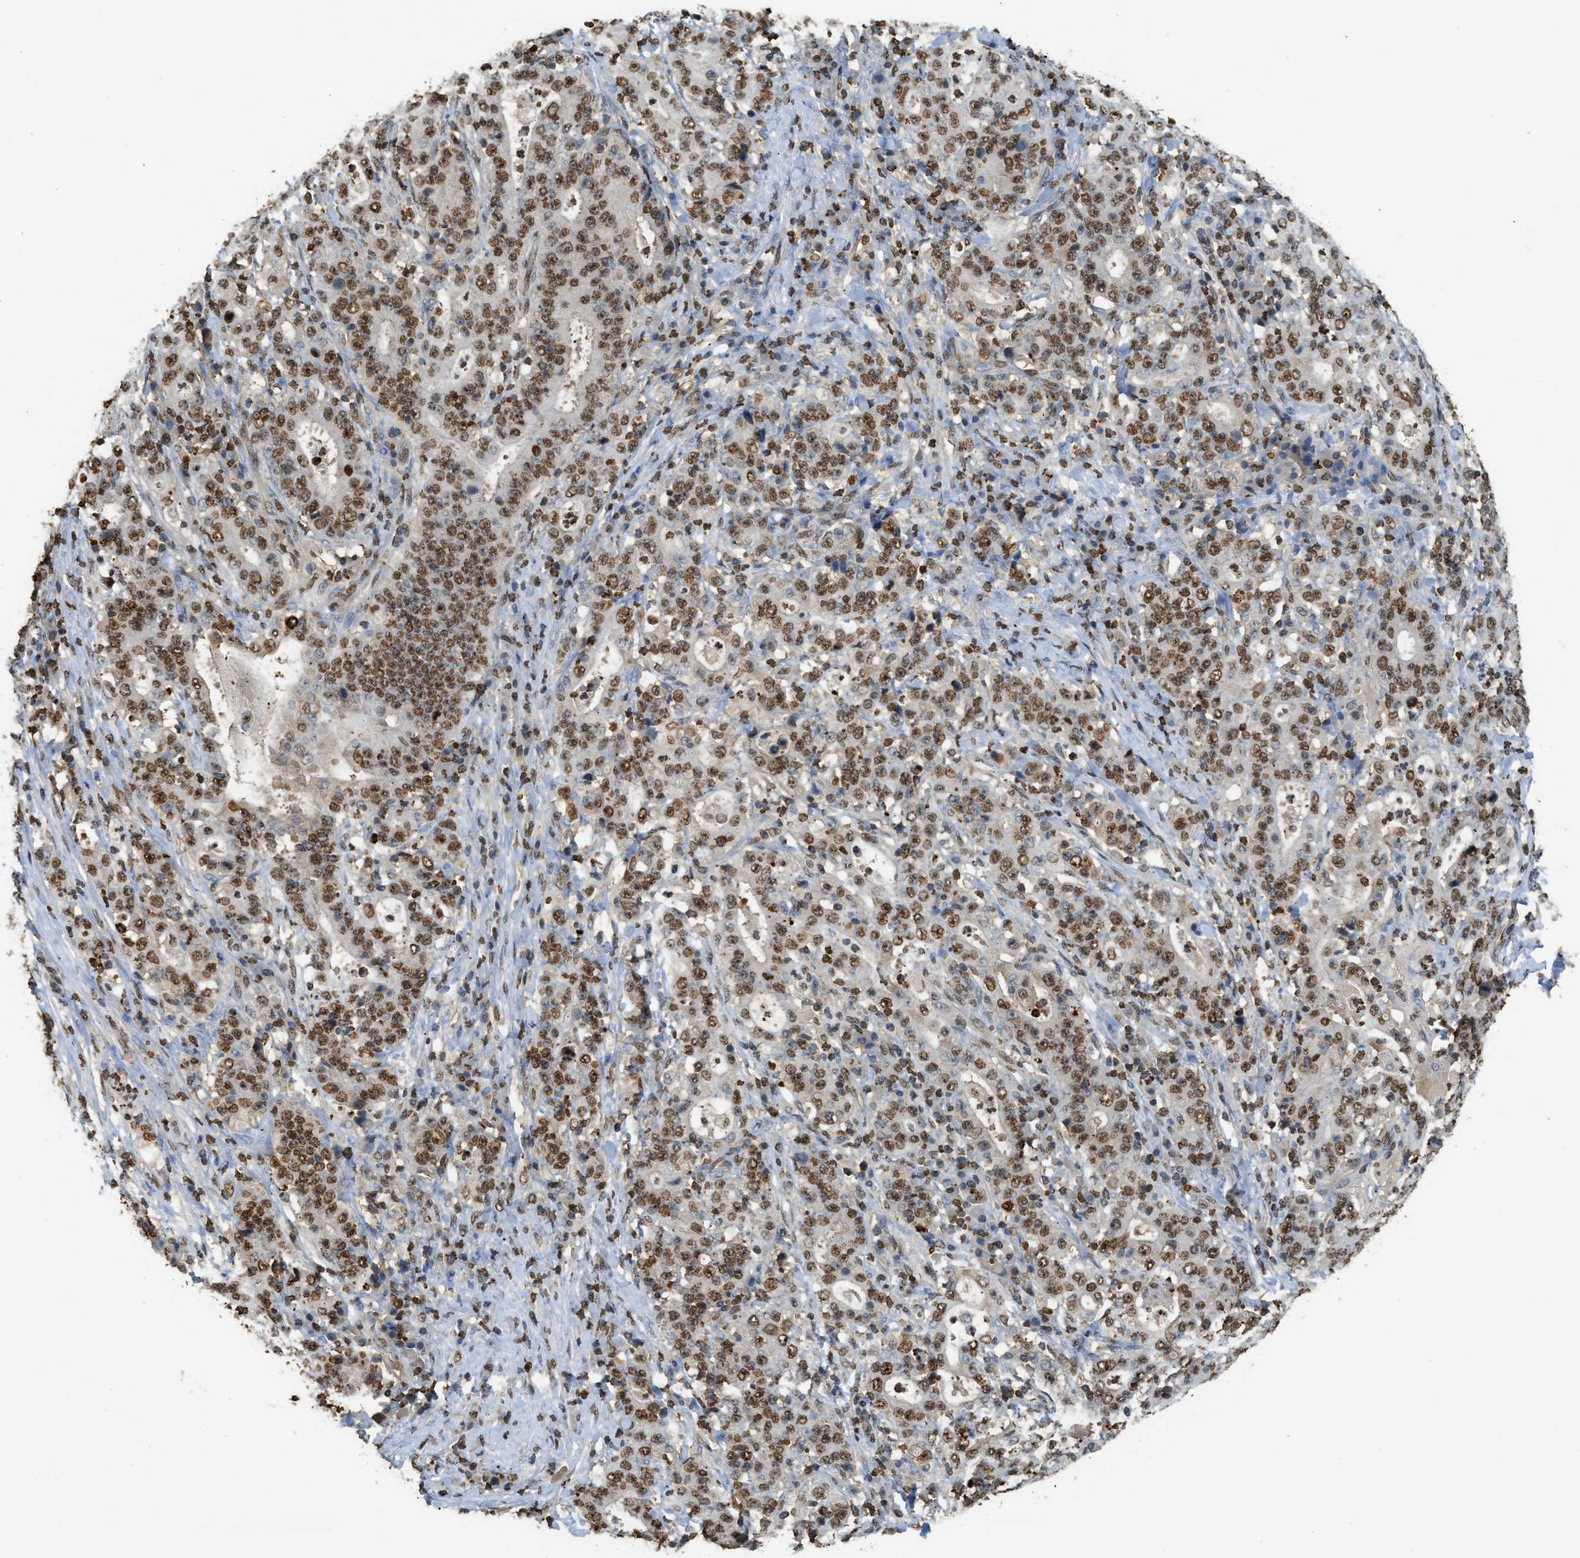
{"staining": {"intensity": "moderate", "quantity": ">75%", "location": "nuclear"}, "tissue": "stomach cancer", "cell_type": "Tumor cells", "image_type": "cancer", "snomed": [{"axis": "morphology", "description": "Normal tissue, NOS"}, {"axis": "morphology", "description": "Adenocarcinoma, NOS"}, {"axis": "topography", "description": "Stomach, upper"}, {"axis": "topography", "description": "Stomach"}], "caption": "Stomach adenocarcinoma stained with a brown dye reveals moderate nuclear positive staining in about >75% of tumor cells.", "gene": "NR5A2", "patient": {"sex": "male", "age": 59}}